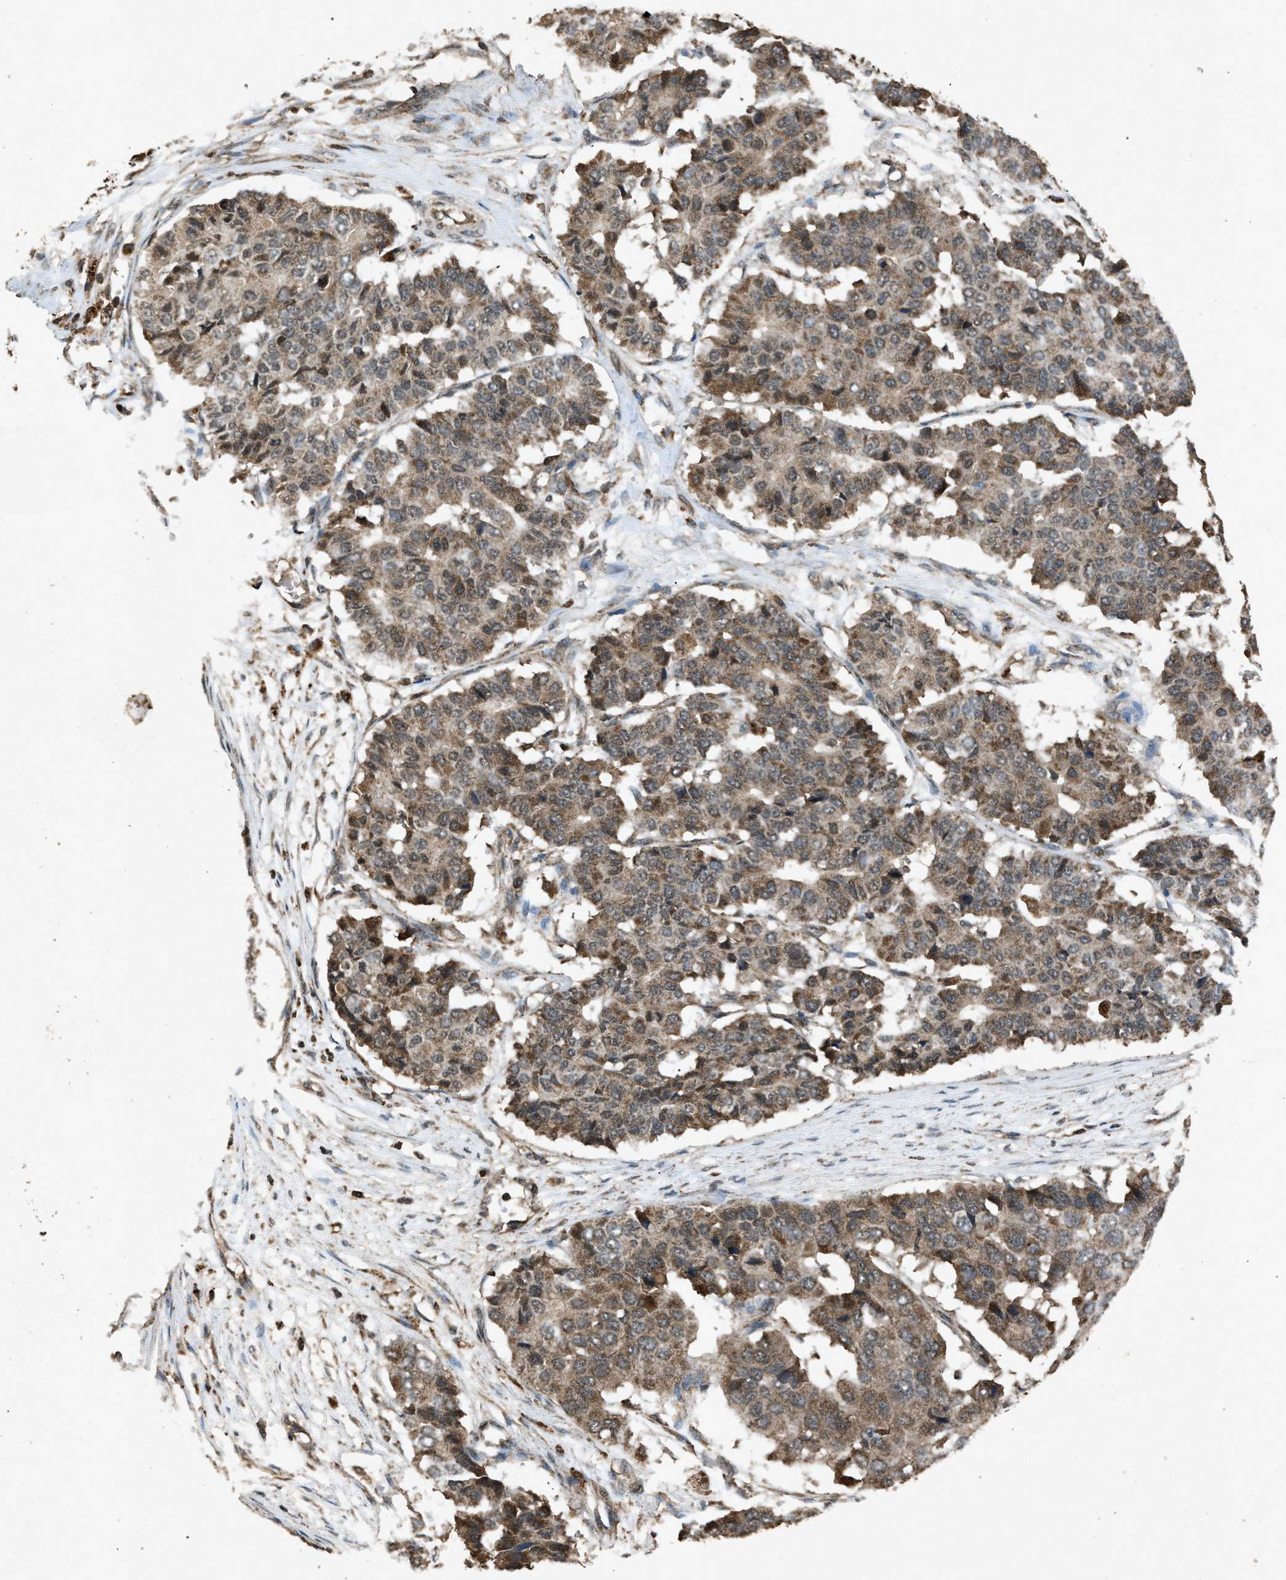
{"staining": {"intensity": "moderate", "quantity": ">75%", "location": "cytoplasmic/membranous"}, "tissue": "pancreatic cancer", "cell_type": "Tumor cells", "image_type": "cancer", "snomed": [{"axis": "morphology", "description": "Adenocarcinoma, NOS"}, {"axis": "topography", "description": "Pancreas"}], "caption": "DAB immunohistochemical staining of human pancreatic cancer demonstrates moderate cytoplasmic/membranous protein positivity in about >75% of tumor cells.", "gene": "OAS1", "patient": {"sex": "male", "age": 50}}